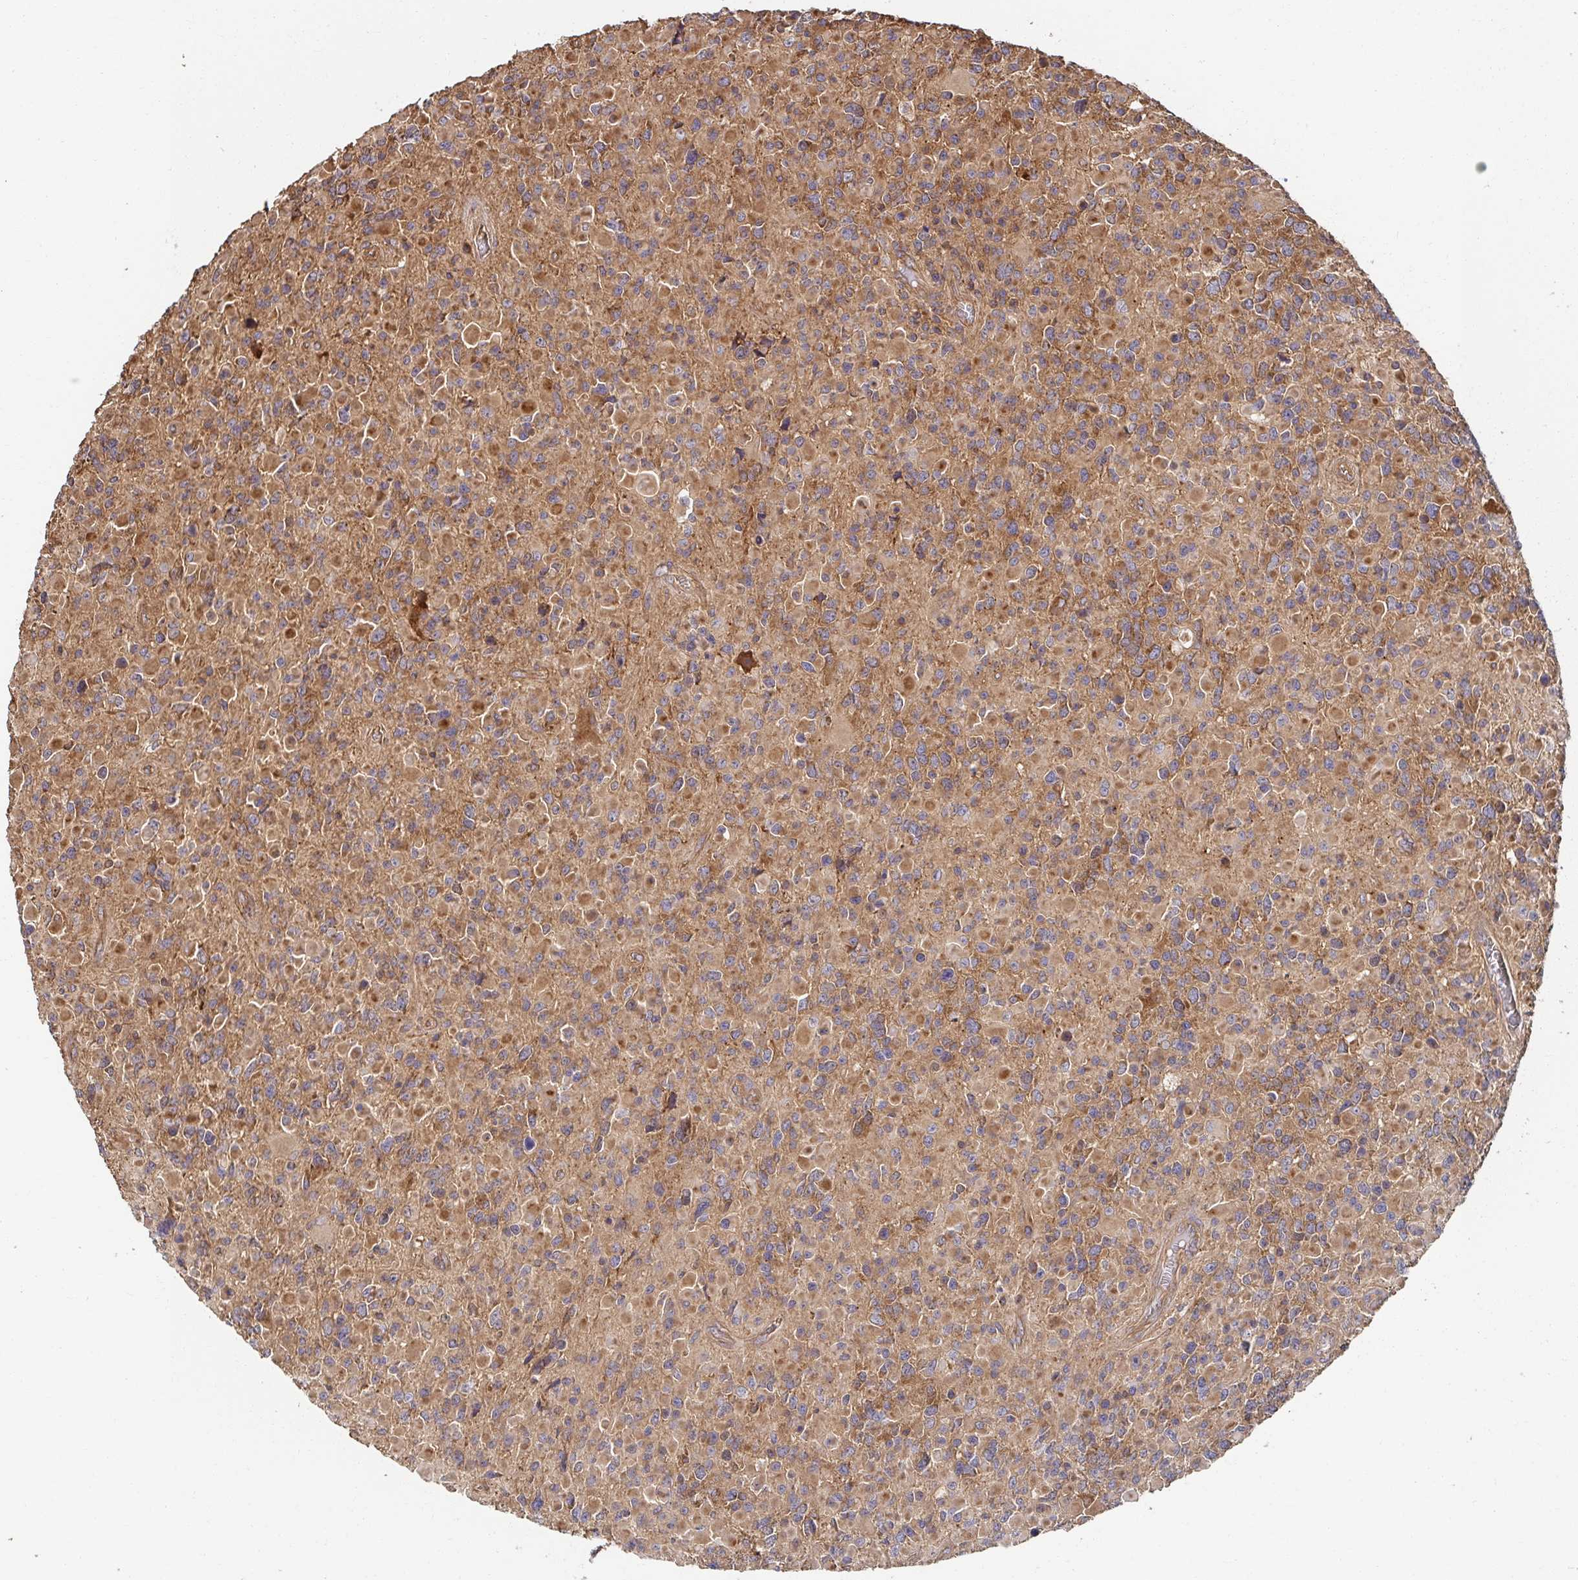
{"staining": {"intensity": "moderate", "quantity": "25%-75%", "location": "cytoplasmic/membranous"}, "tissue": "glioma", "cell_type": "Tumor cells", "image_type": "cancer", "snomed": [{"axis": "morphology", "description": "Glioma, malignant, High grade"}, {"axis": "topography", "description": "Brain"}], "caption": "Protein staining displays moderate cytoplasmic/membranous expression in approximately 25%-75% of tumor cells in glioma.", "gene": "APBB1", "patient": {"sex": "female", "age": 40}}